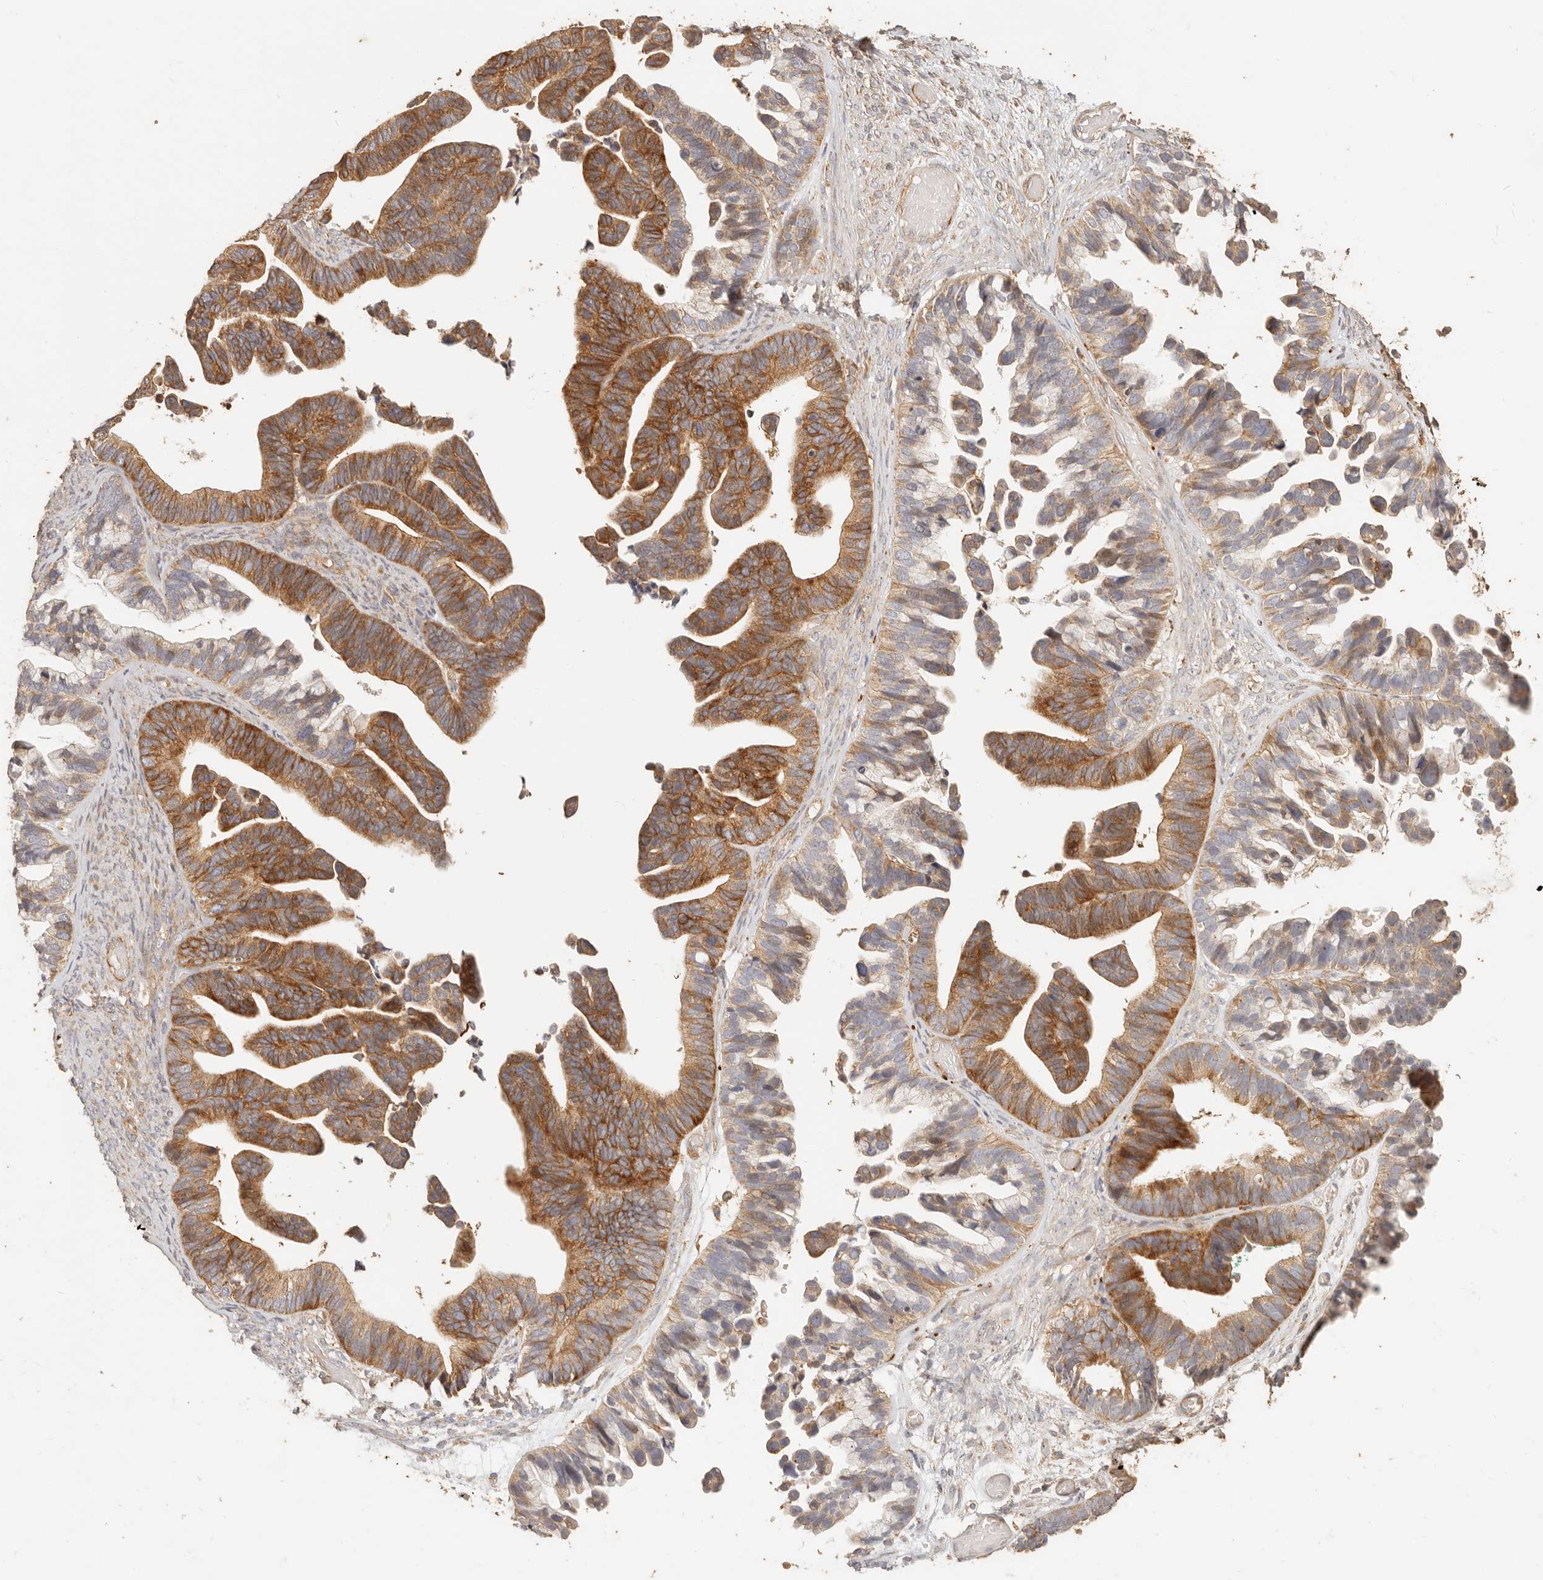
{"staining": {"intensity": "moderate", "quantity": ">75%", "location": "cytoplasmic/membranous"}, "tissue": "ovarian cancer", "cell_type": "Tumor cells", "image_type": "cancer", "snomed": [{"axis": "morphology", "description": "Cystadenocarcinoma, serous, NOS"}, {"axis": "topography", "description": "Ovary"}], "caption": "This photomicrograph exhibits immunohistochemistry staining of ovarian cancer, with medium moderate cytoplasmic/membranous expression in approximately >75% of tumor cells.", "gene": "PTPN22", "patient": {"sex": "female", "age": 56}}